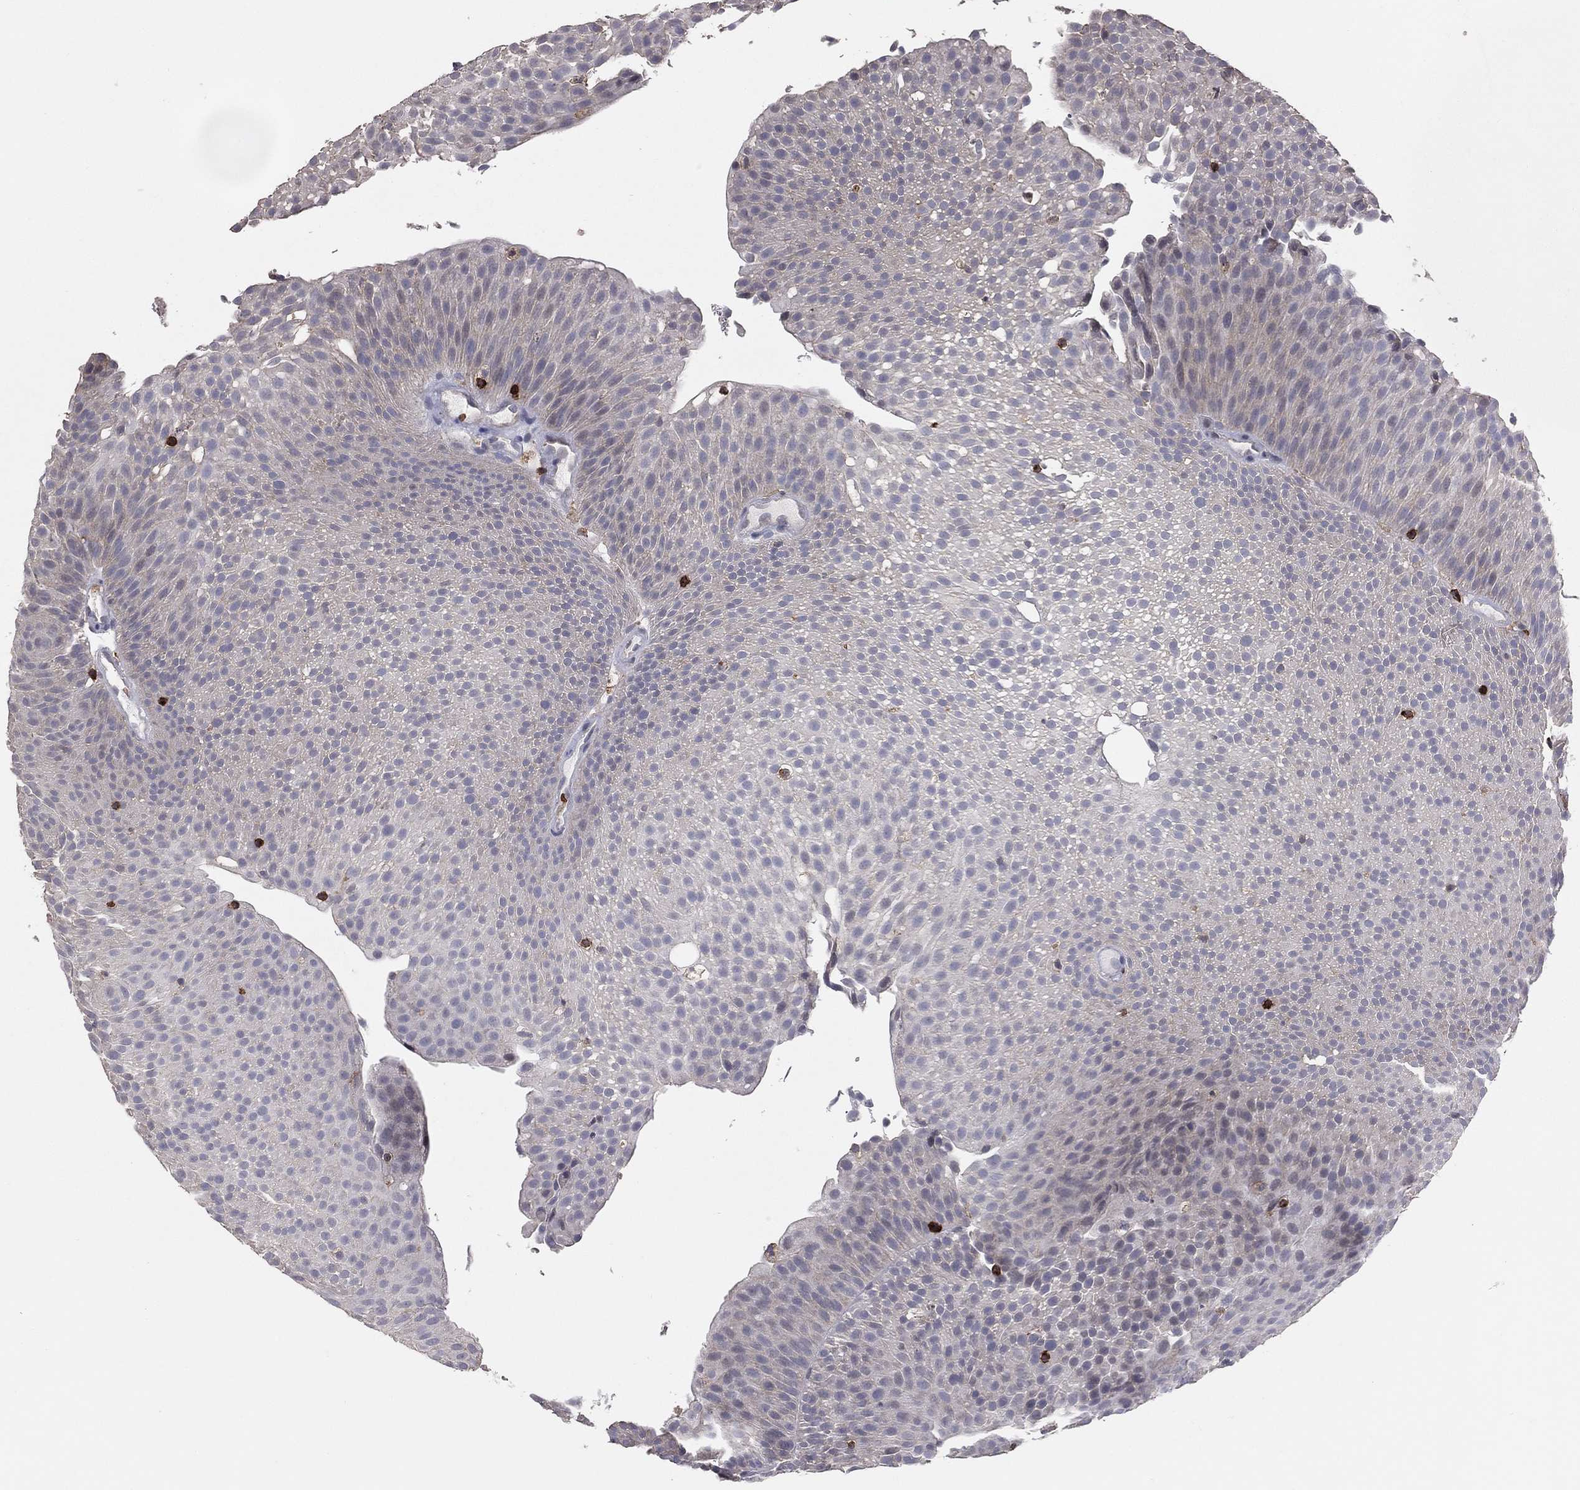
{"staining": {"intensity": "negative", "quantity": "none", "location": "none"}, "tissue": "urothelial cancer", "cell_type": "Tumor cells", "image_type": "cancer", "snomed": [{"axis": "morphology", "description": "Urothelial carcinoma, Low grade"}, {"axis": "topography", "description": "Urinary bladder"}], "caption": "IHC image of neoplastic tissue: human urothelial cancer stained with DAB demonstrates no significant protein positivity in tumor cells. The staining was performed using DAB (3,3'-diaminobenzidine) to visualize the protein expression in brown, while the nuclei were stained in blue with hematoxylin (Magnification: 20x).", "gene": "PSTPIP1", "patient": {"sex": "male", "age": 65}}